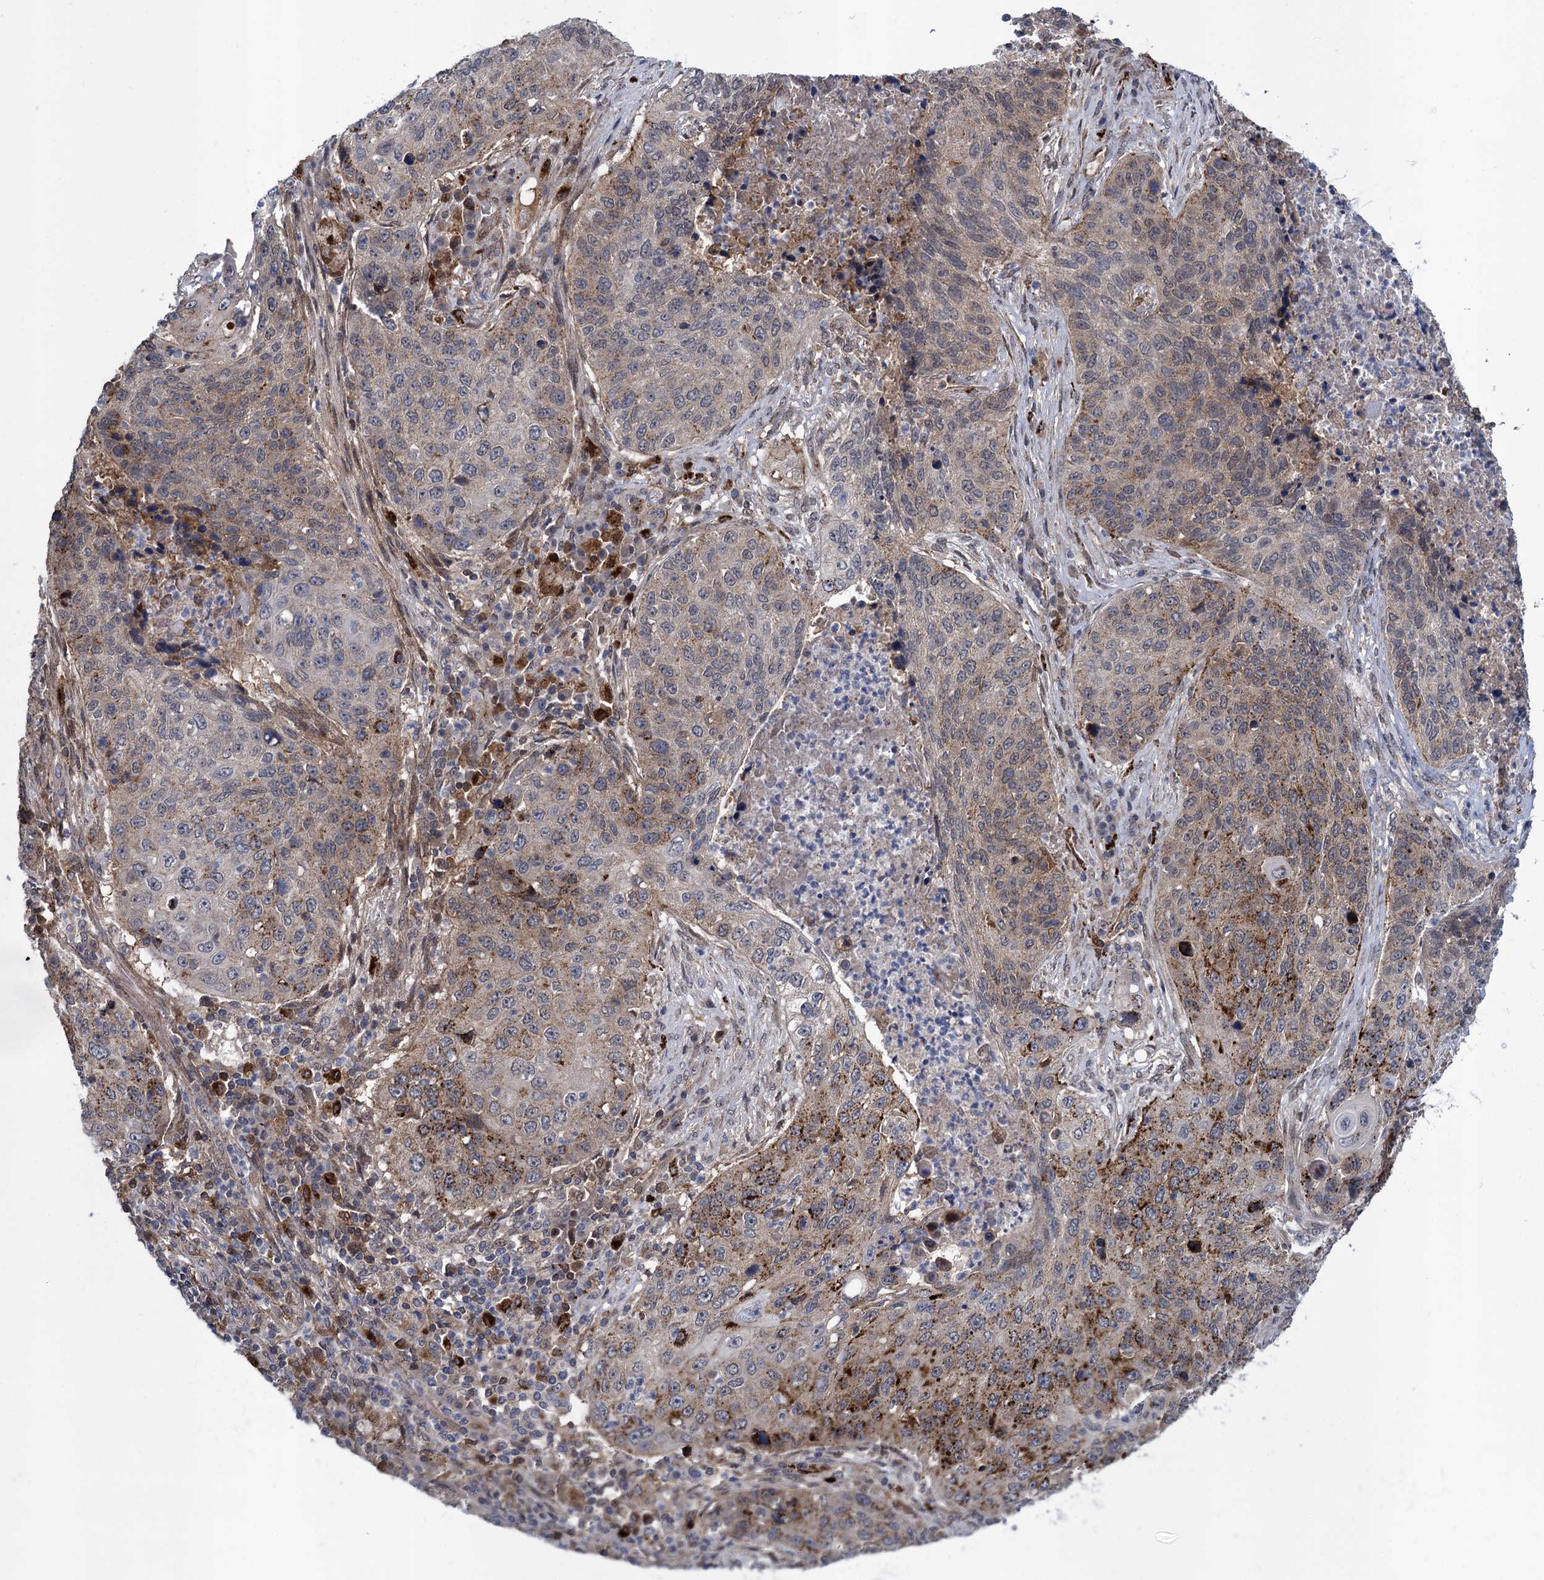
{"staining": {"intensity": "moderate", "quantity": "25%-75%", "location": "cytoplasmic/membranous"}, "tissue": "lung cancer", "cell_type": "Tumor cells", "image_type": "cancer", "snomed": [{"axis": "morphology", "description": "Squamous cell carcinoma, NOS"}, {"axis": "topography", "description": "Lung"}], "caption": "A brown stain labels moderate cytoplasmic/membranous staining of a protein in lung squamous cell carcinoma tumor cells.", "gene": "GLO1", "patient": {"sex": "female", "age": 63}}